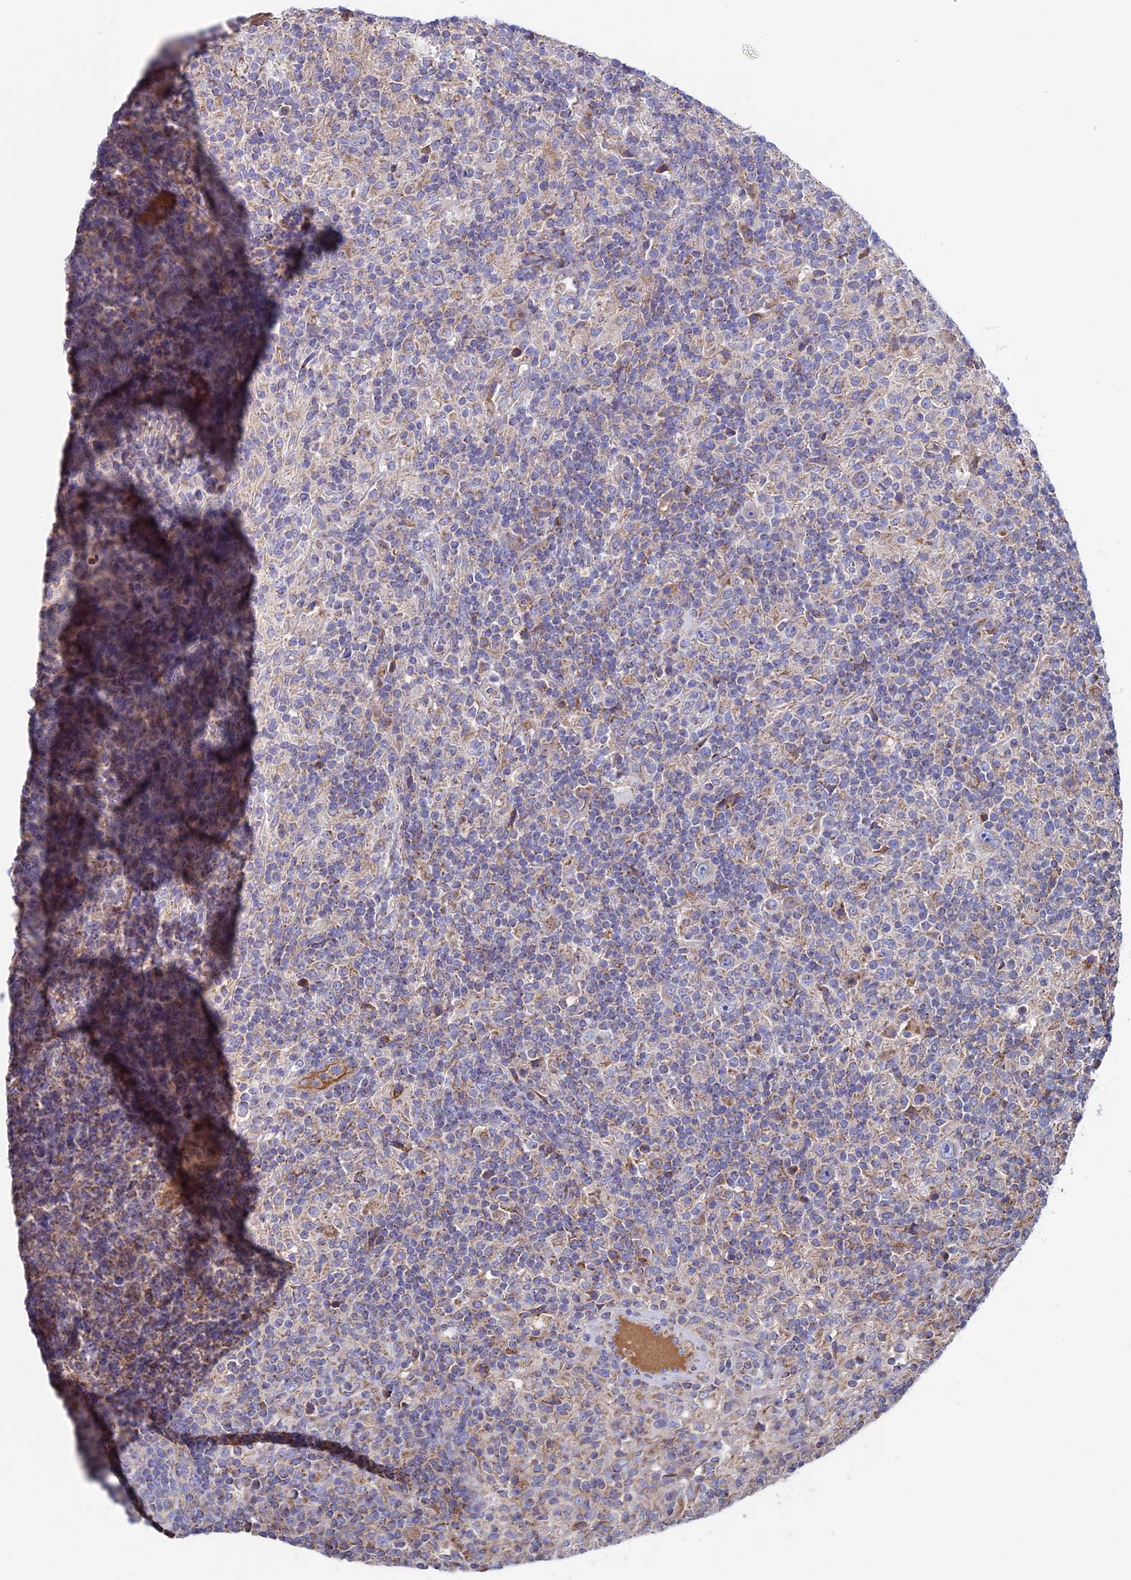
{"staining": {"intensity": "weak", "quantity": "<25%", "location": "cytoplasmic/membranous"}, "tissue": "lymphoma", "cell_type": "Tumor cells", "image_type": "cancer", "snomed": [{"axis": "morphology", "description": "Hodgkin's disease, NOS"}, {"axis": "topography", "description": "Lymph node"}], "caption": "This is an immunohistochemistry photomicrograph of human Hodgkin's disease. There is no positivity in tumor cells.", "gene": "SLC15A5", "patient": {"sex": "male", "age": 70}}